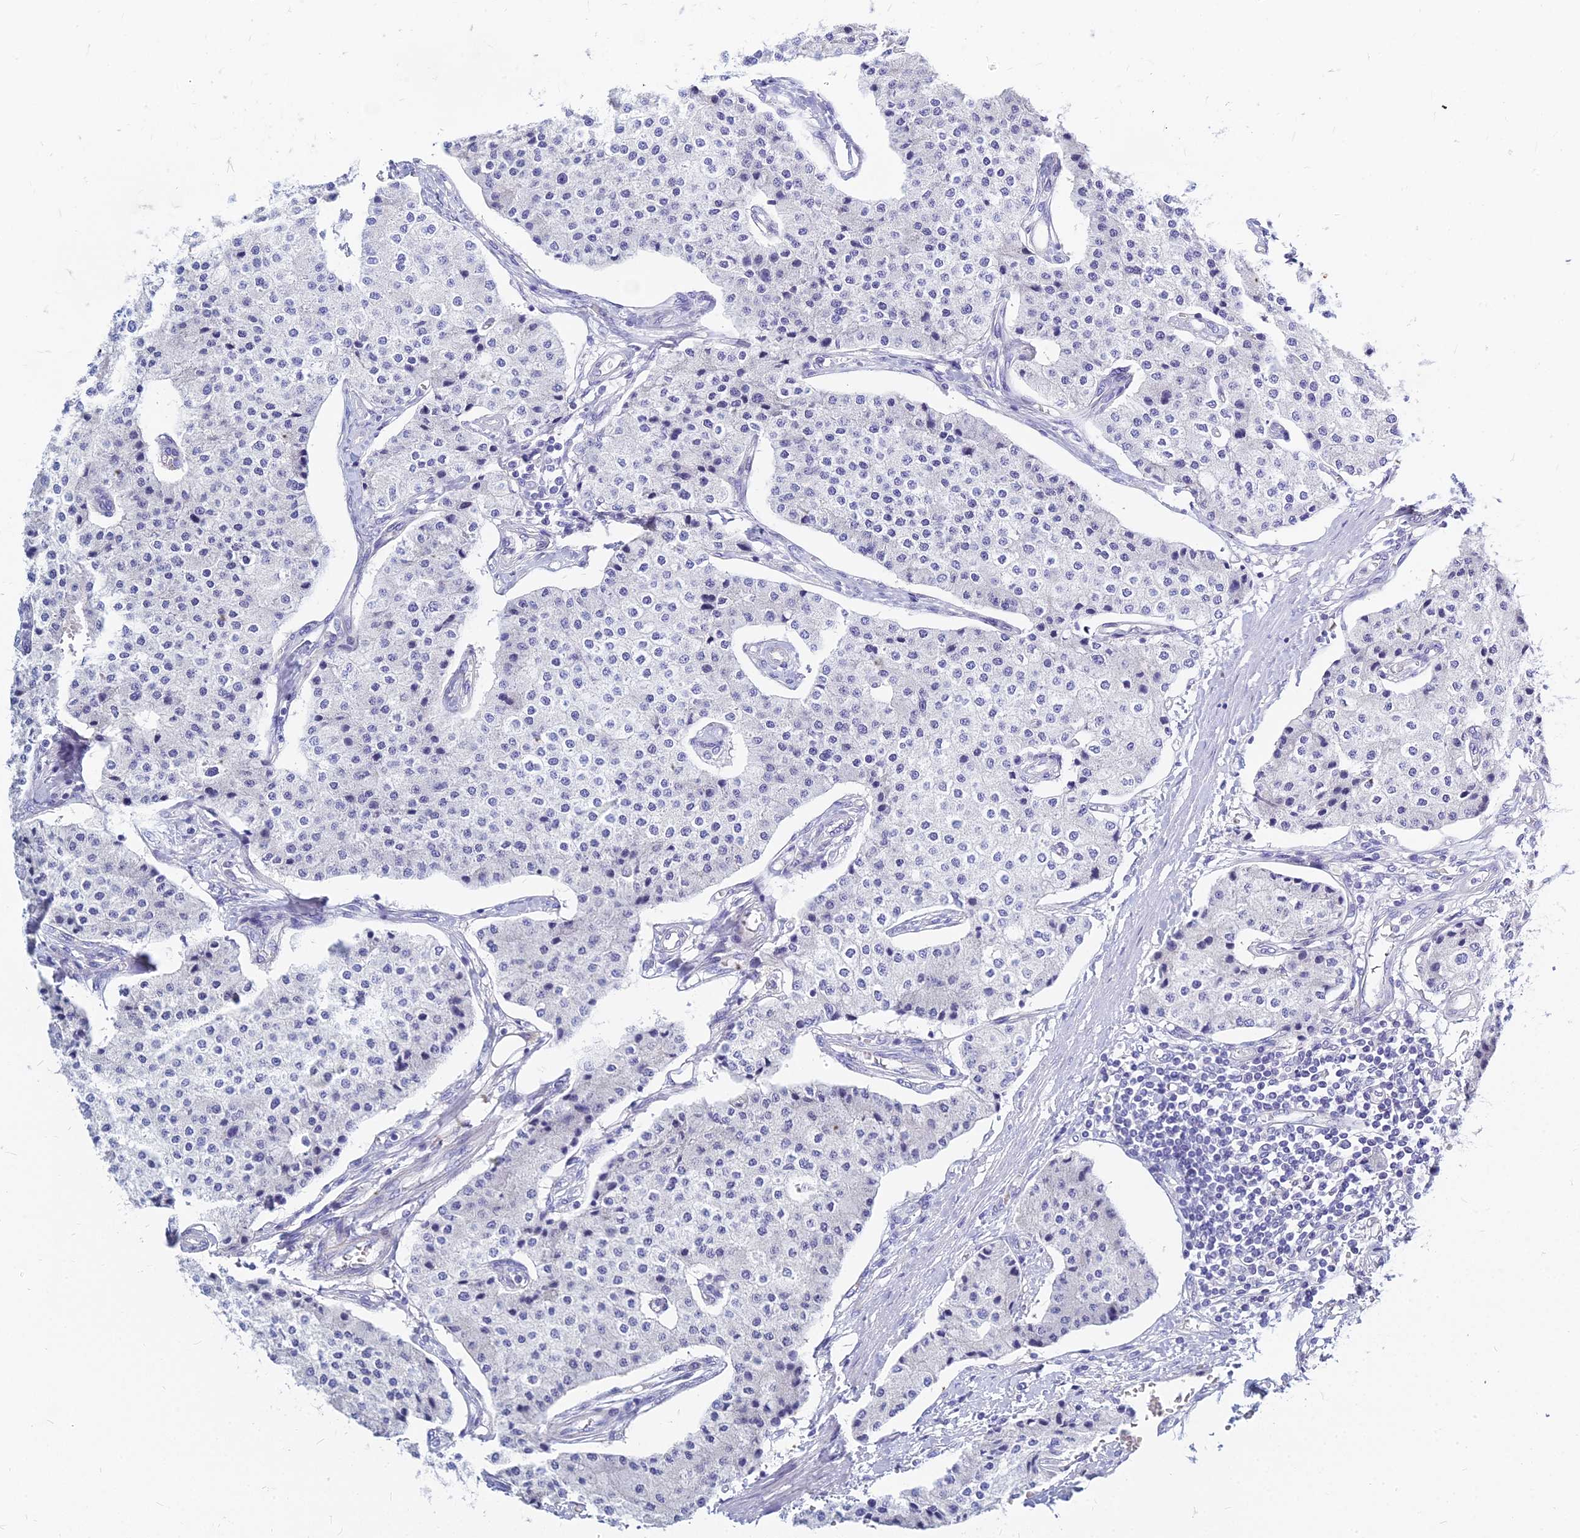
{"staining": {"intensity": "negative", "quantity": "none", "location": "none"}, "tissue": "carcinoid", "cell_type": "Tumor cells", "image_type": "cancer", "snomed": [{"axis": "morphology", "description": "Carcinoid, malignant, NOS"}, {"axis": "topography", "description": "Colon"}], "caption": "Immunohistochemical staining of human malignant carcinoid reveals no significant staining in tumor cells.", "gene": "ZNF552", "patient": {"sex": "female", "age": 52}}